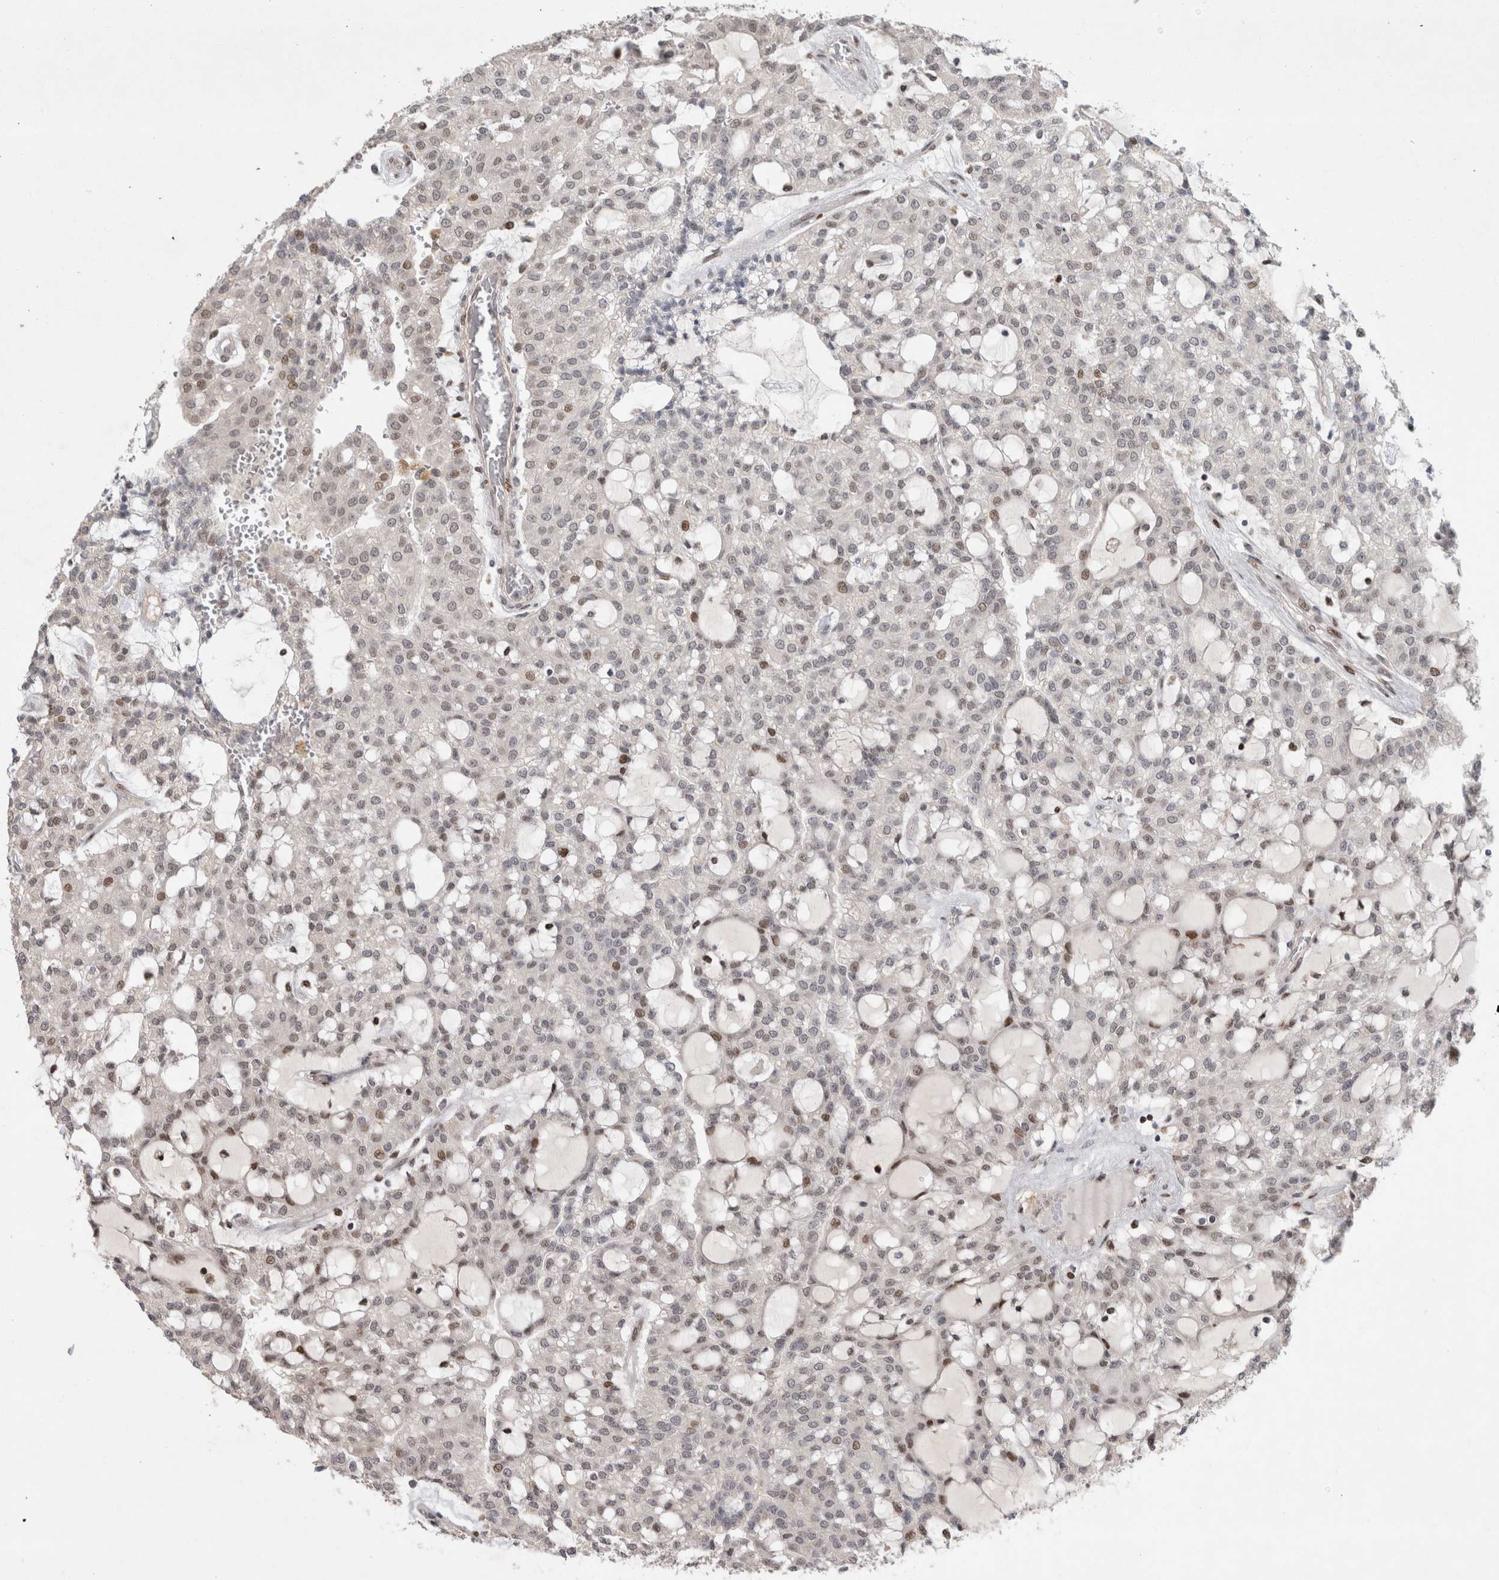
{"staining": {"intensity": "weak", "quantity": "<25%", "location": "nuclear"}, "tissue": "renal cancer", "cell_type": "Tumor cells", "image_type": "cancer", "snomed": [{"axis": "morphology", "description": "Adenocarcinoma, NOS"}, {"axis": "topography", "description": "Kidney"}], "caption": "Immunohistochemistry image of neoplastic tissue: human renal cancer (adenocarcinoma) stained with DAB (3,3'-diaminobenzidine) reveals no significant protein staining in tumor cells.", "gene": "C8orf58", "patient": {"sex": "male", "age": 63}}